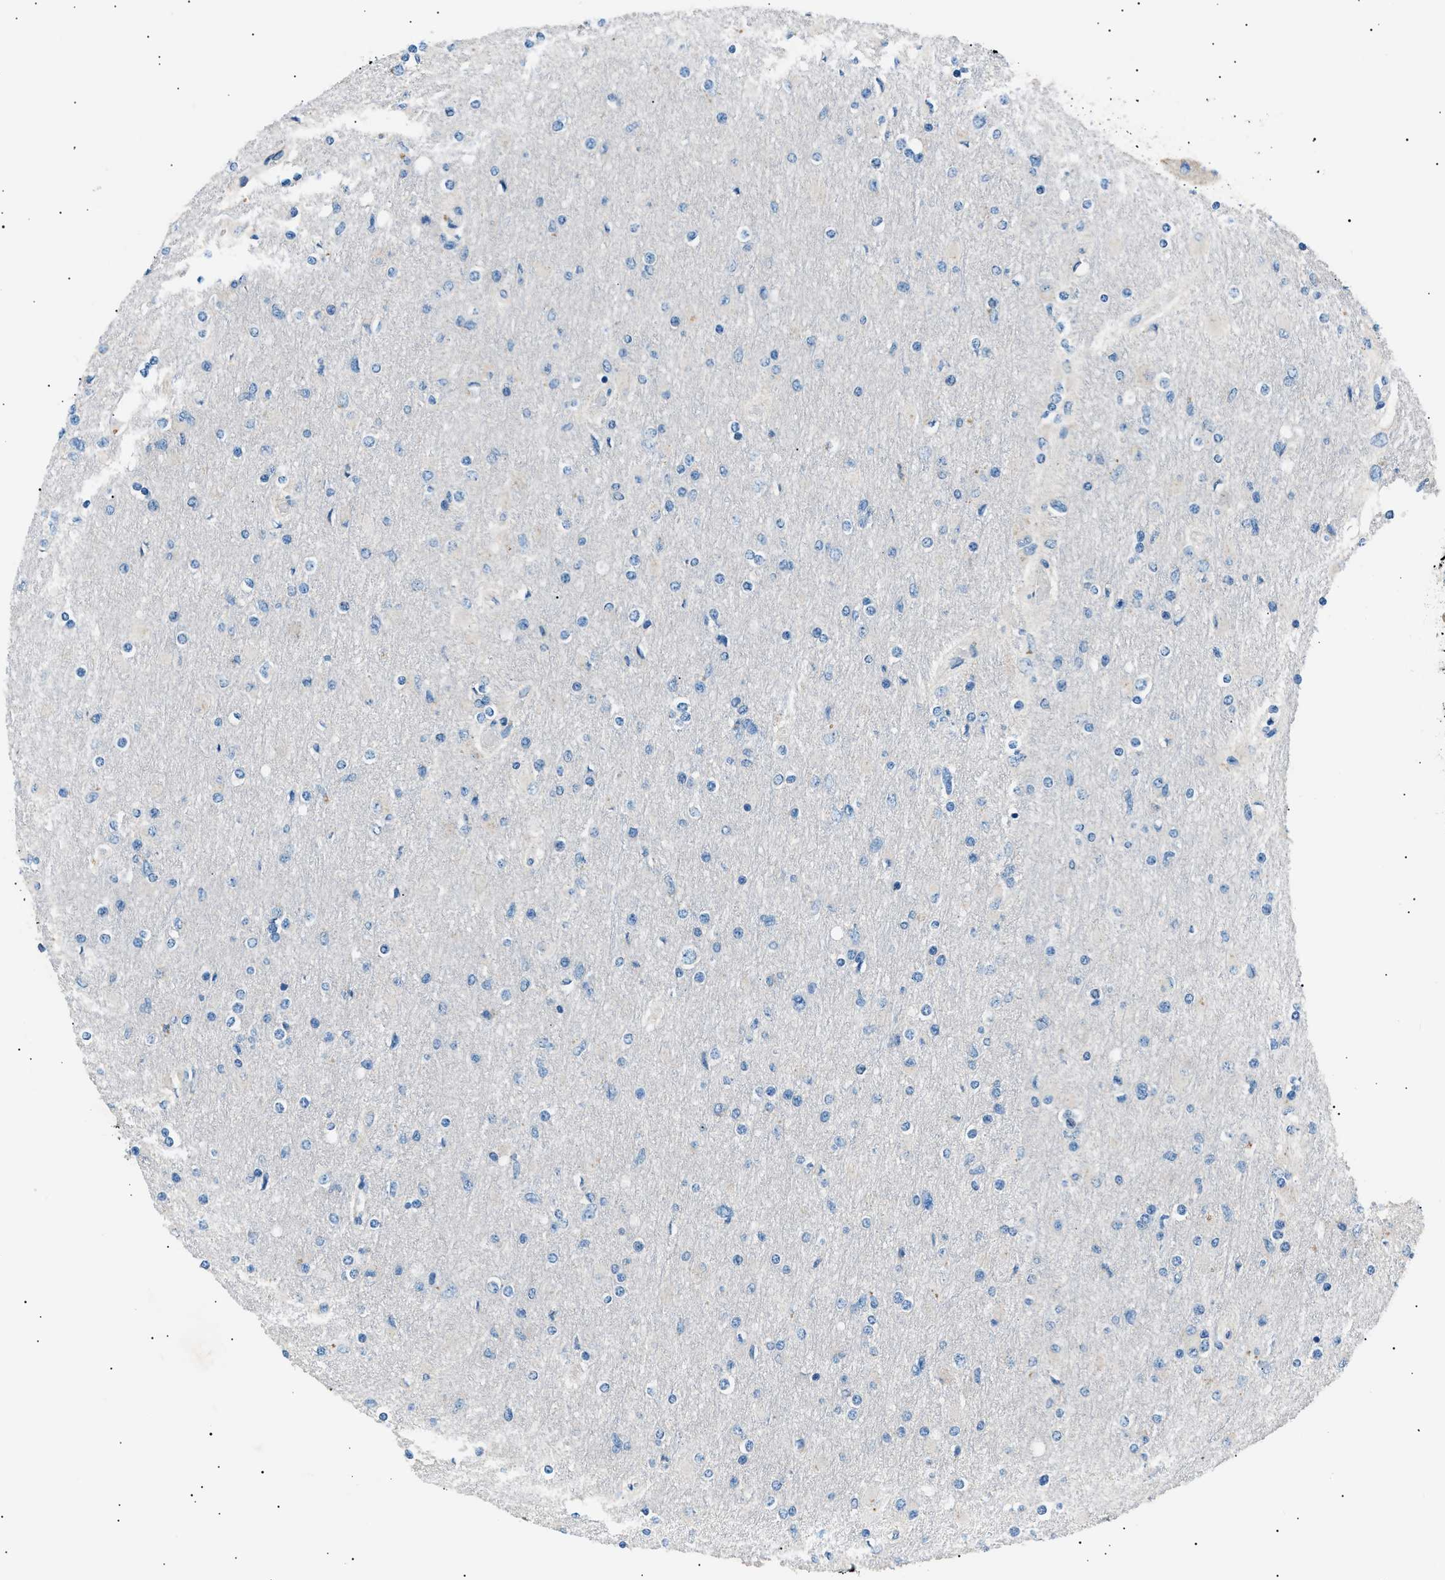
{"staining": {"intensity": "negative", "quantity": "none", "location": "none"}, "tissue": "glioma", "cell_type": "Tumor cells", "image_type": "cancer", "snomed": [{"axis": "morphology", "description": "Glioma, malignant, High grade"}, {"axis": "topography", "description": "Cerebral cortex"}], "caption": "Immunohistochemical staining of human malignant glioma (high-grade) shows no significant positivity in tumor cells.", "gene": "LRRC37B", "patient": {"sex": "female", "age": 36}}